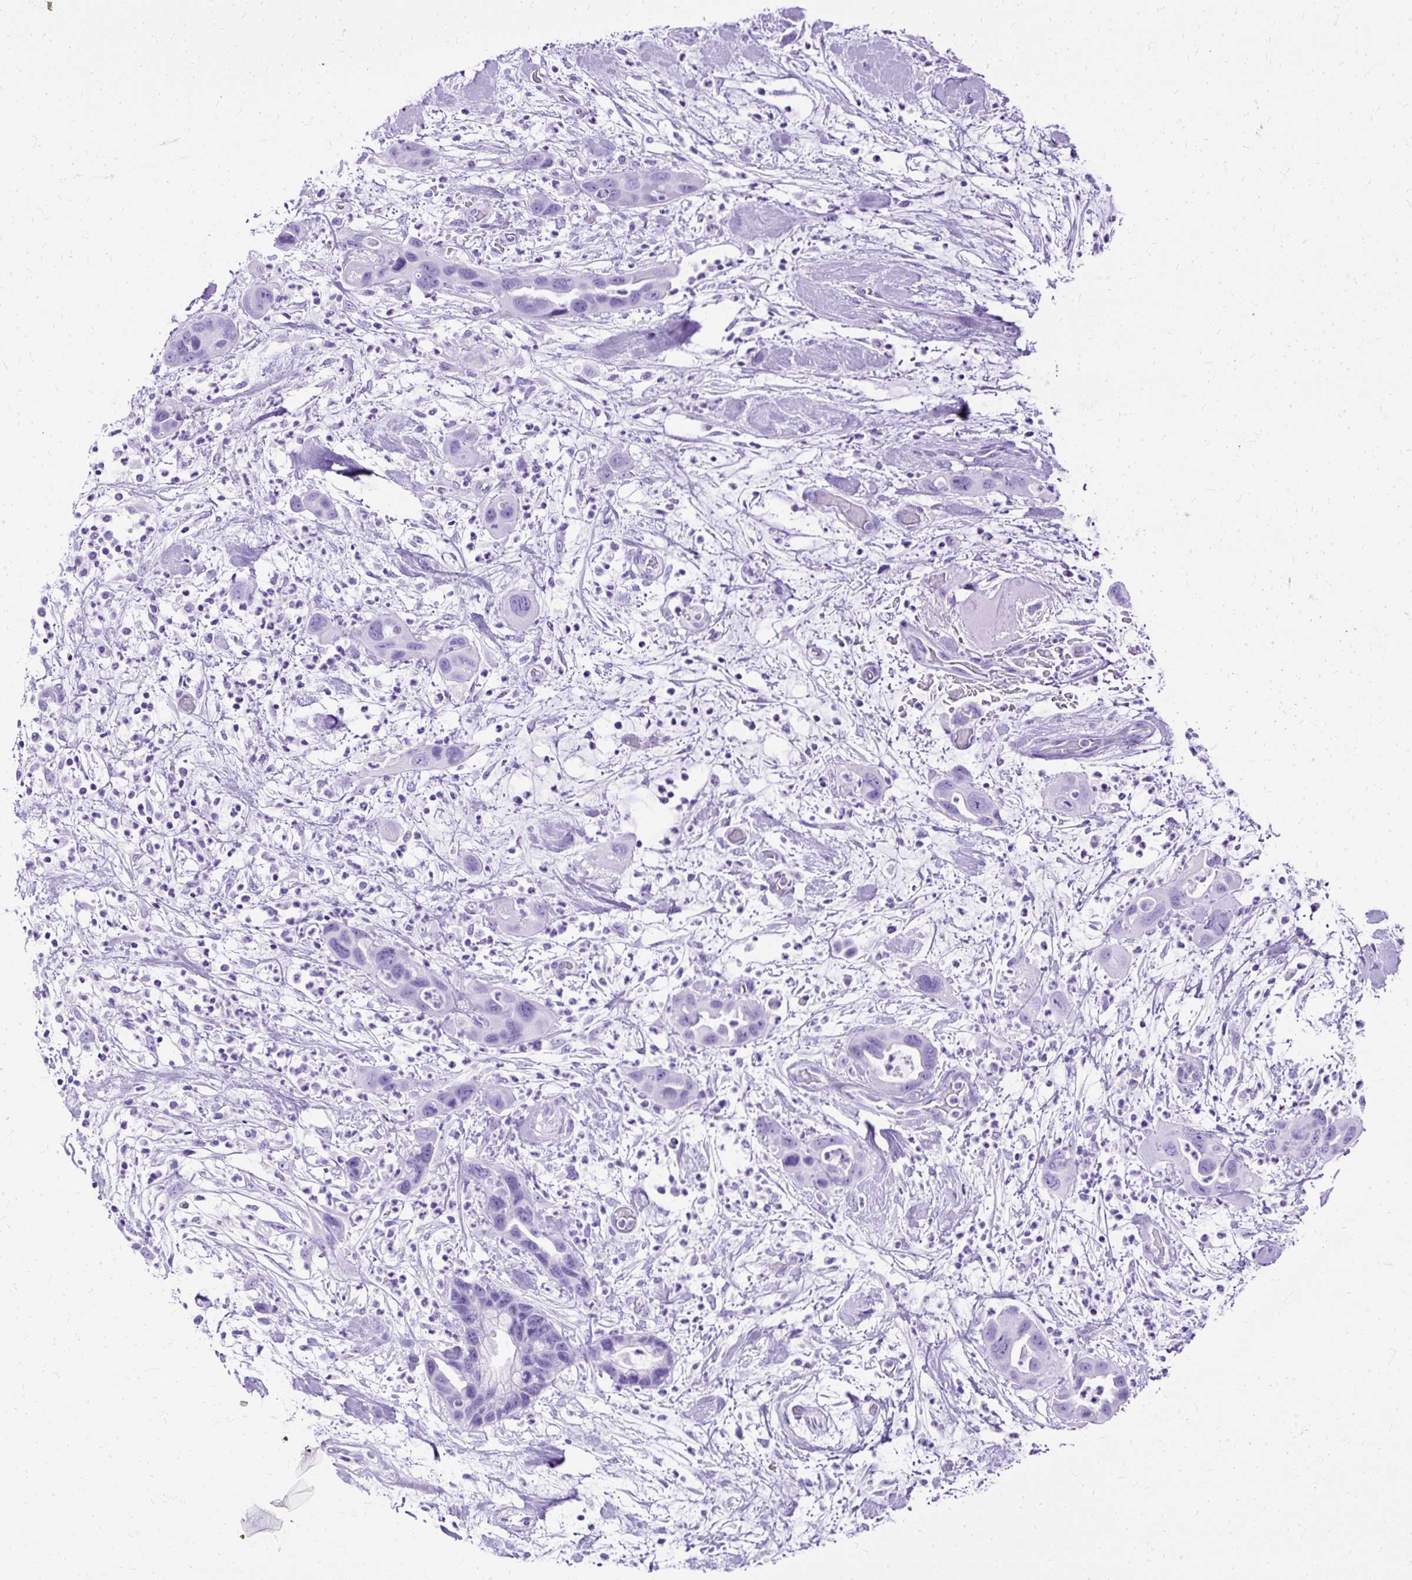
{"staining": {"intensity": "negative", "quantity": "none", "location": "none"}, "tissue": "pancreatic cancer", "cell_type": "Tumor cells", "image_type": "cancer", "snomed": [{"axis": "morphology", "description": "Adenocarcinoma, NOS"}, {"axis": "topography", "description": "Pancreas"}], "caption": "Micrograph shows no significant protein staining in tumor cells of pancreatic cancer (adenocarcinoma).", "gene": "SLC8A2", "patient": {"sex": "female", "age": 71}}